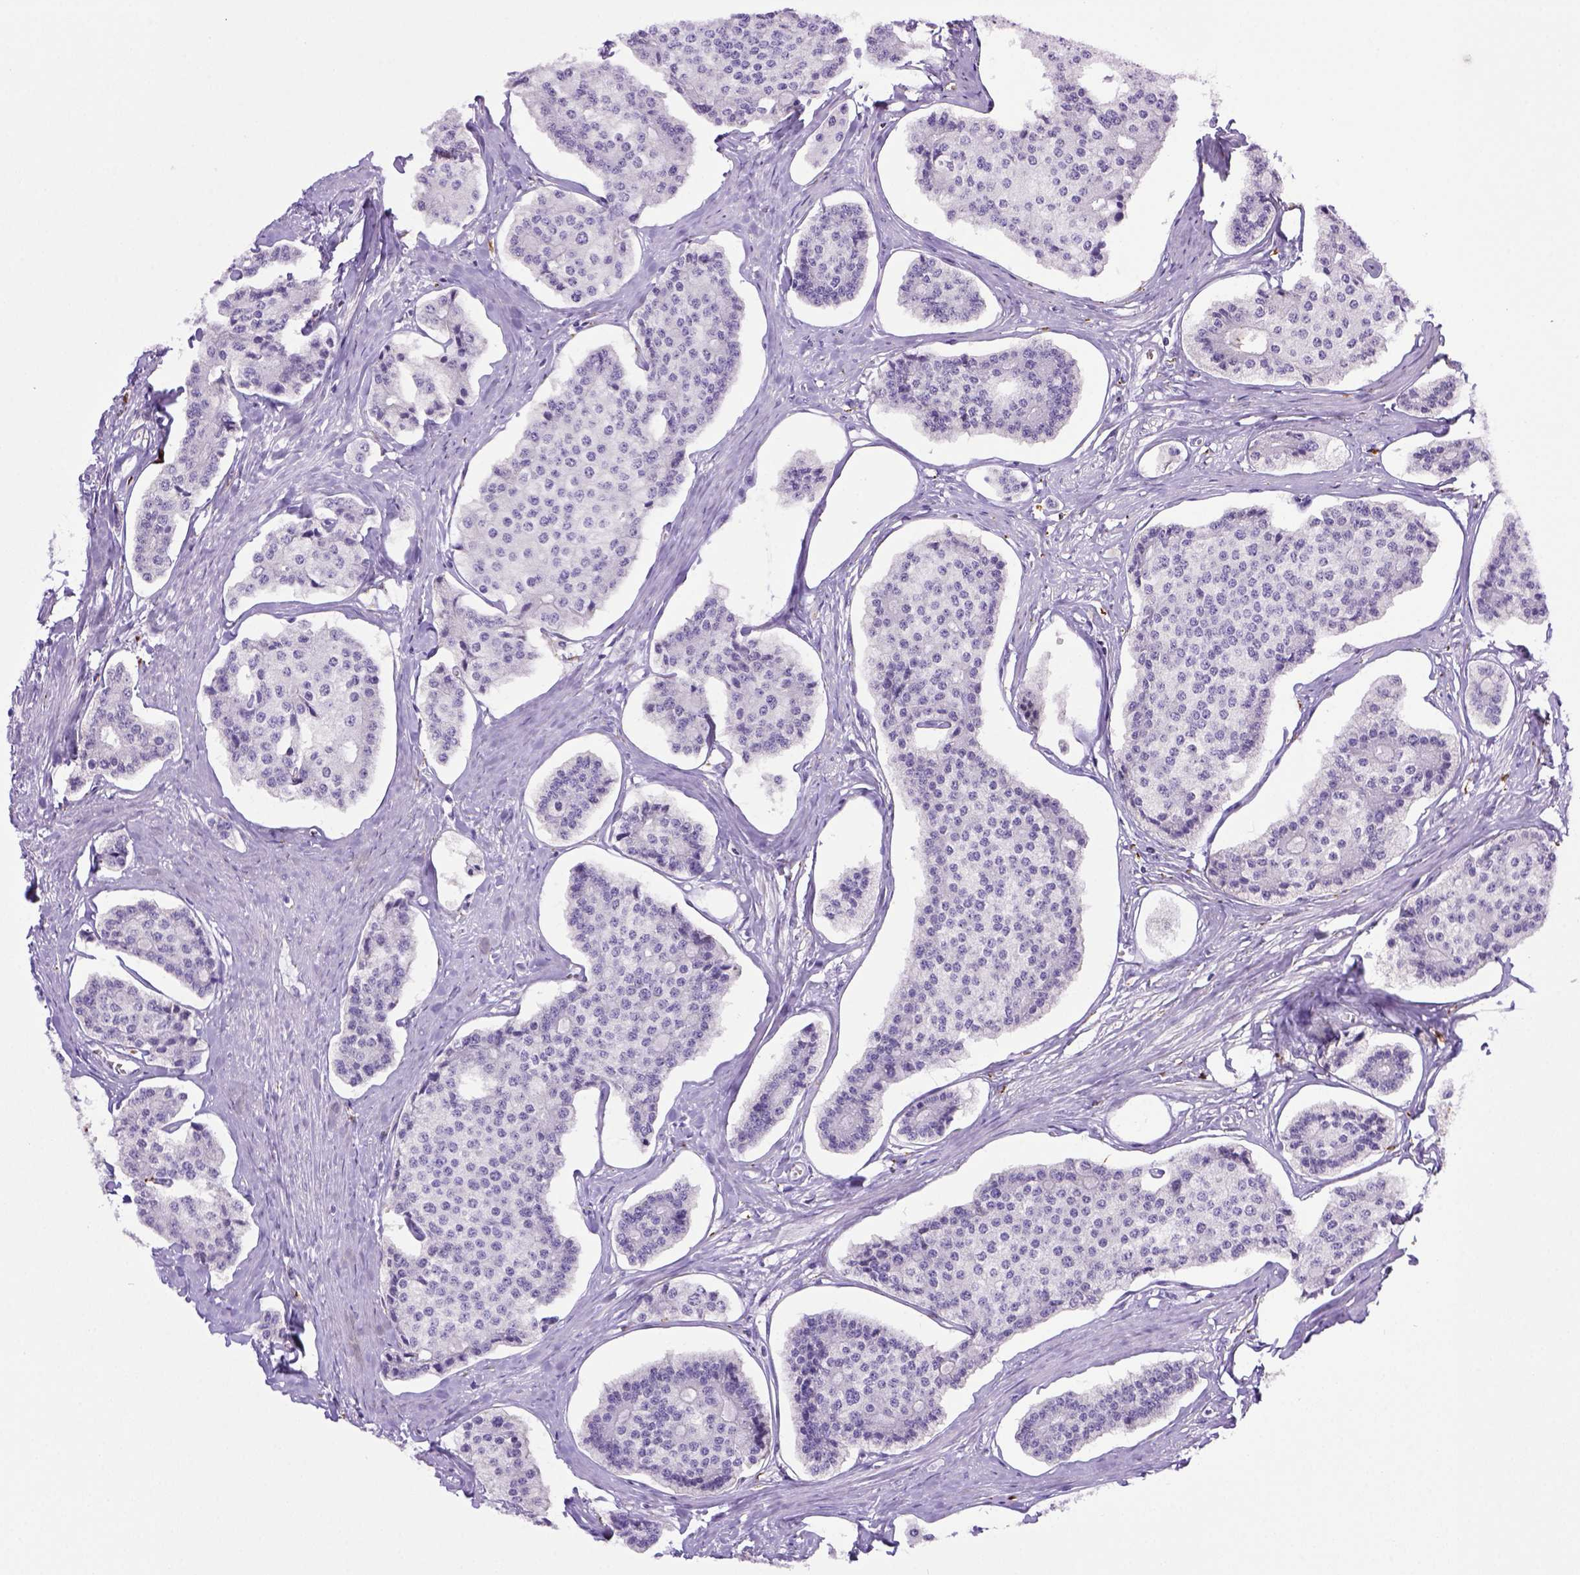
{"staining": {"intensity": "negative", "quantity": "none", "location": "none"}, "tissue": "carcinoid", "cell_type": "Tumor cells", "image_type": "cancer", "snomed": [{"axis": "morphology", "description": "Carcinoid, malignant, NOS"}, {"axis": "topography", "description": "Small intestine"}], "caption": "Tumor cells show no significant expression in malignant carcinoid.", "gene": "CD68", "patient": {"sex": "female", "age": 65}}